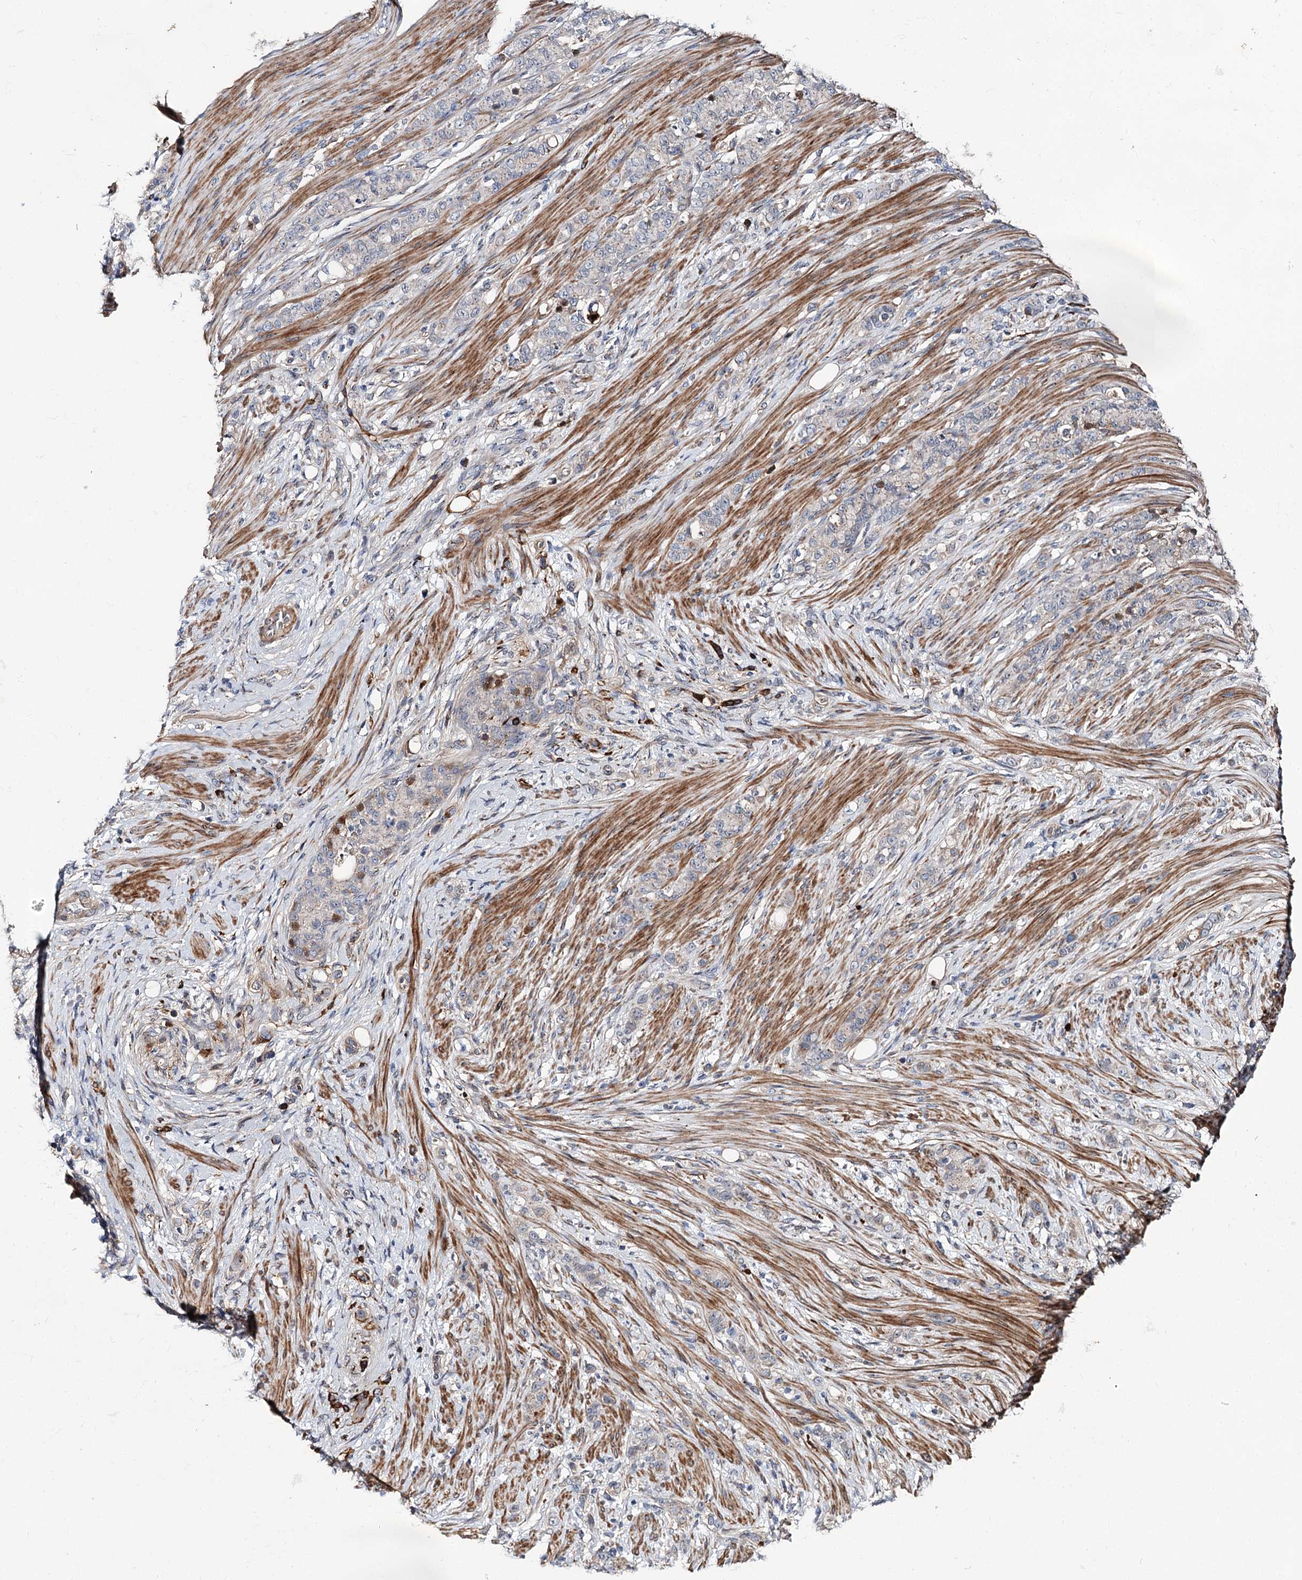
{"staining": {"intensity": "negative", "quantity": "none", "location": "none"}, "tissue": "stomach cancer", "cell_type": "Tumor cells", "image_type": "cancer", "snomed": [{"axis": "morphology", "description": "Adenocarcinoma, NOS"}, {"axis": "topography", "description": "Stomach"}], "caption": "Tumor cells show no significant protein positivity in stomach cancer.", "gene": "MINDY3", "patient": {"sex": "female", "age": 79}}